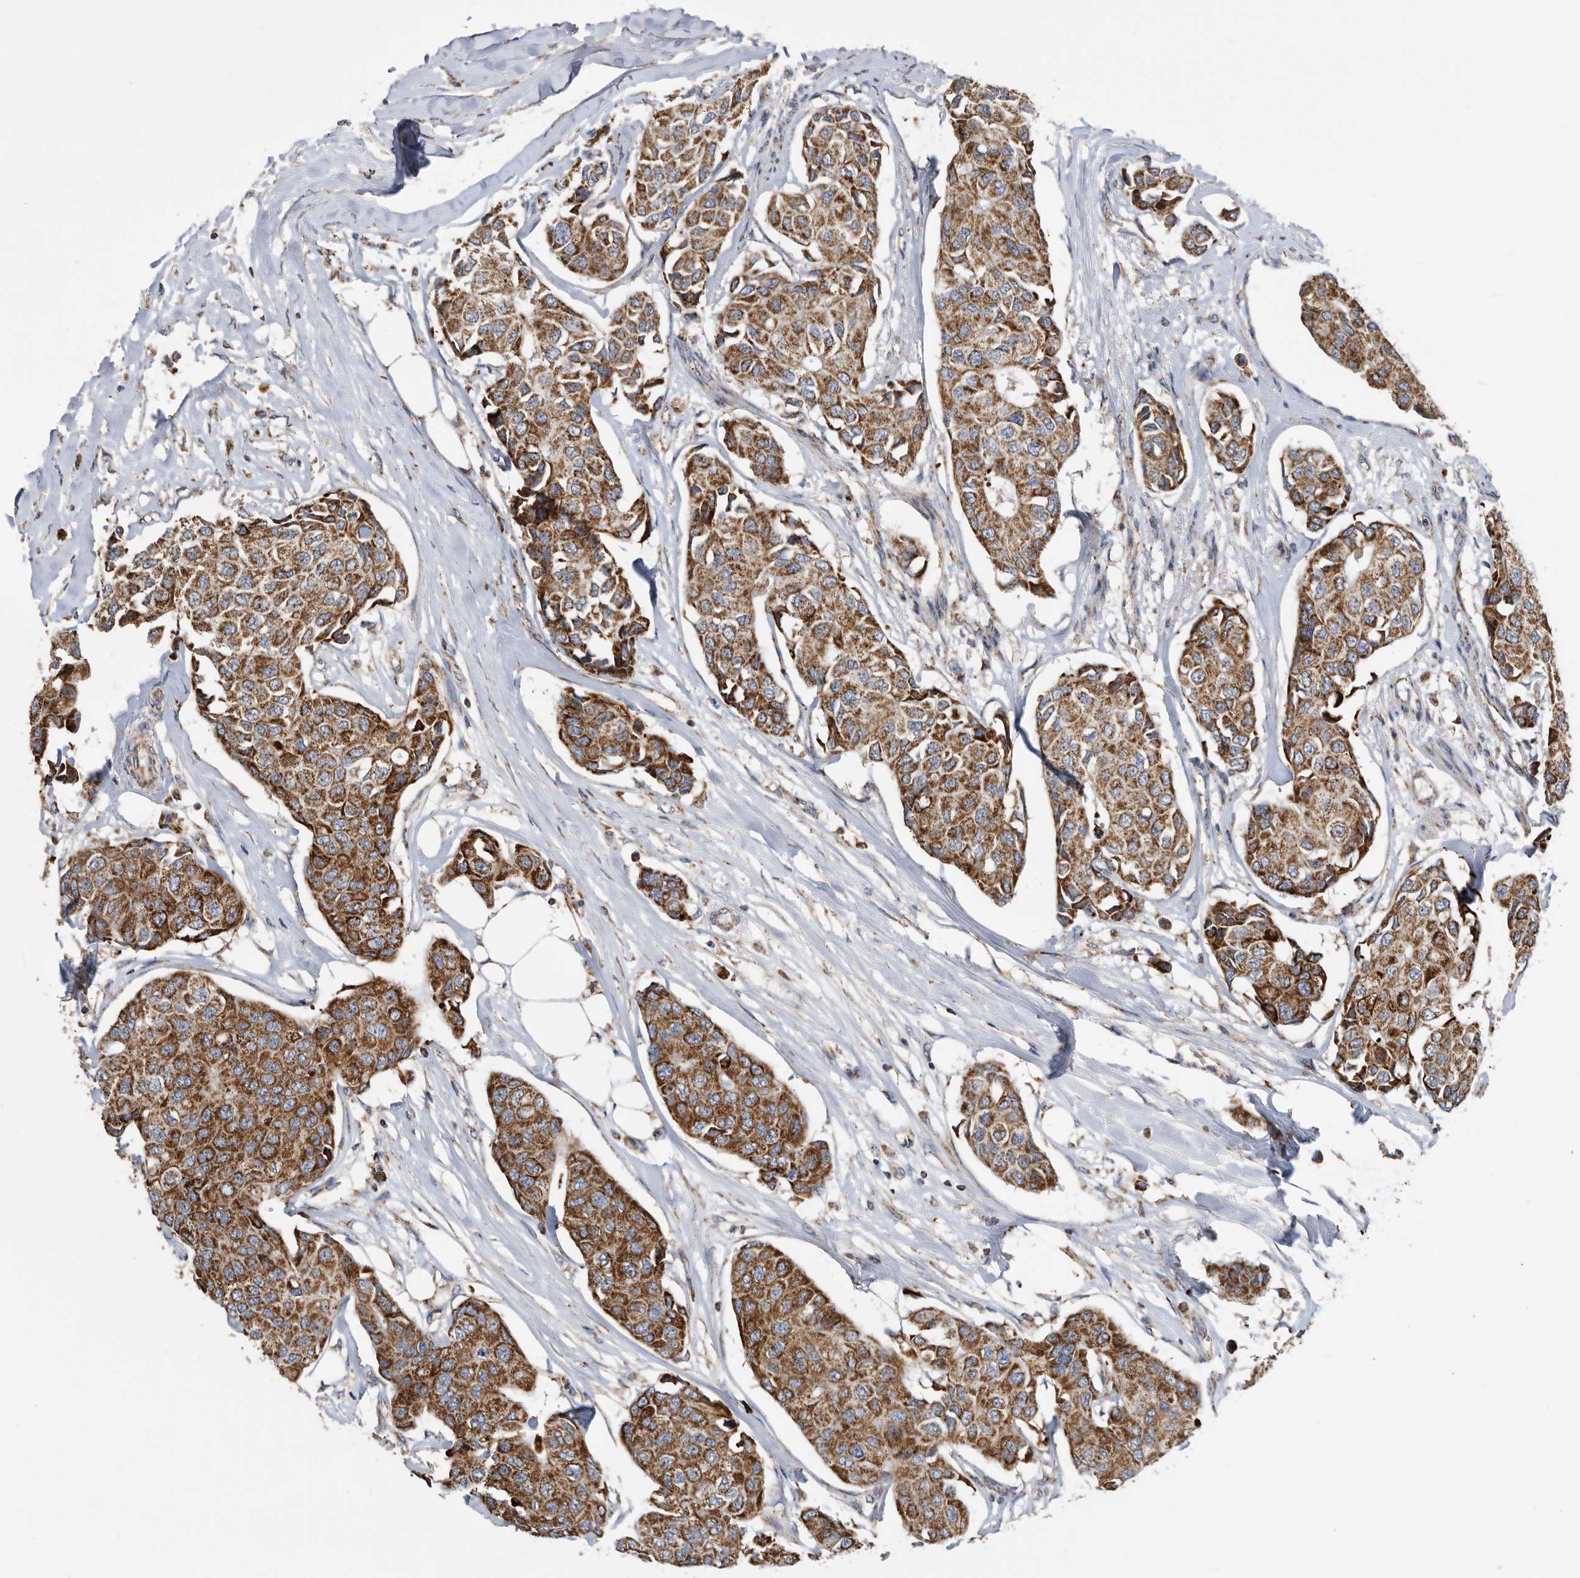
{"staining": {"intensity": "strong", "quantity": ">75%", "location": "cytoplasmic/membranous"}, "tissue": "breast cancer", "cell_type": "Tumor cells", "image_type": "cancer", "snomed": [{"axis": "morphology", "description": "Duct carcinoma"}, {"axis": "topography", "description": "Breast"}], "caption": "Protein expression analysis of human breast infiltrating ductal carcinoma reveals strong cytoplasmic/membranous staining in approximately >75% of tumor cells. The protein of interest is shown in brown color, while the nuclei are stained blue.", "gene": "WFDC1", "patient": {"sex": "female", "age": 80}}